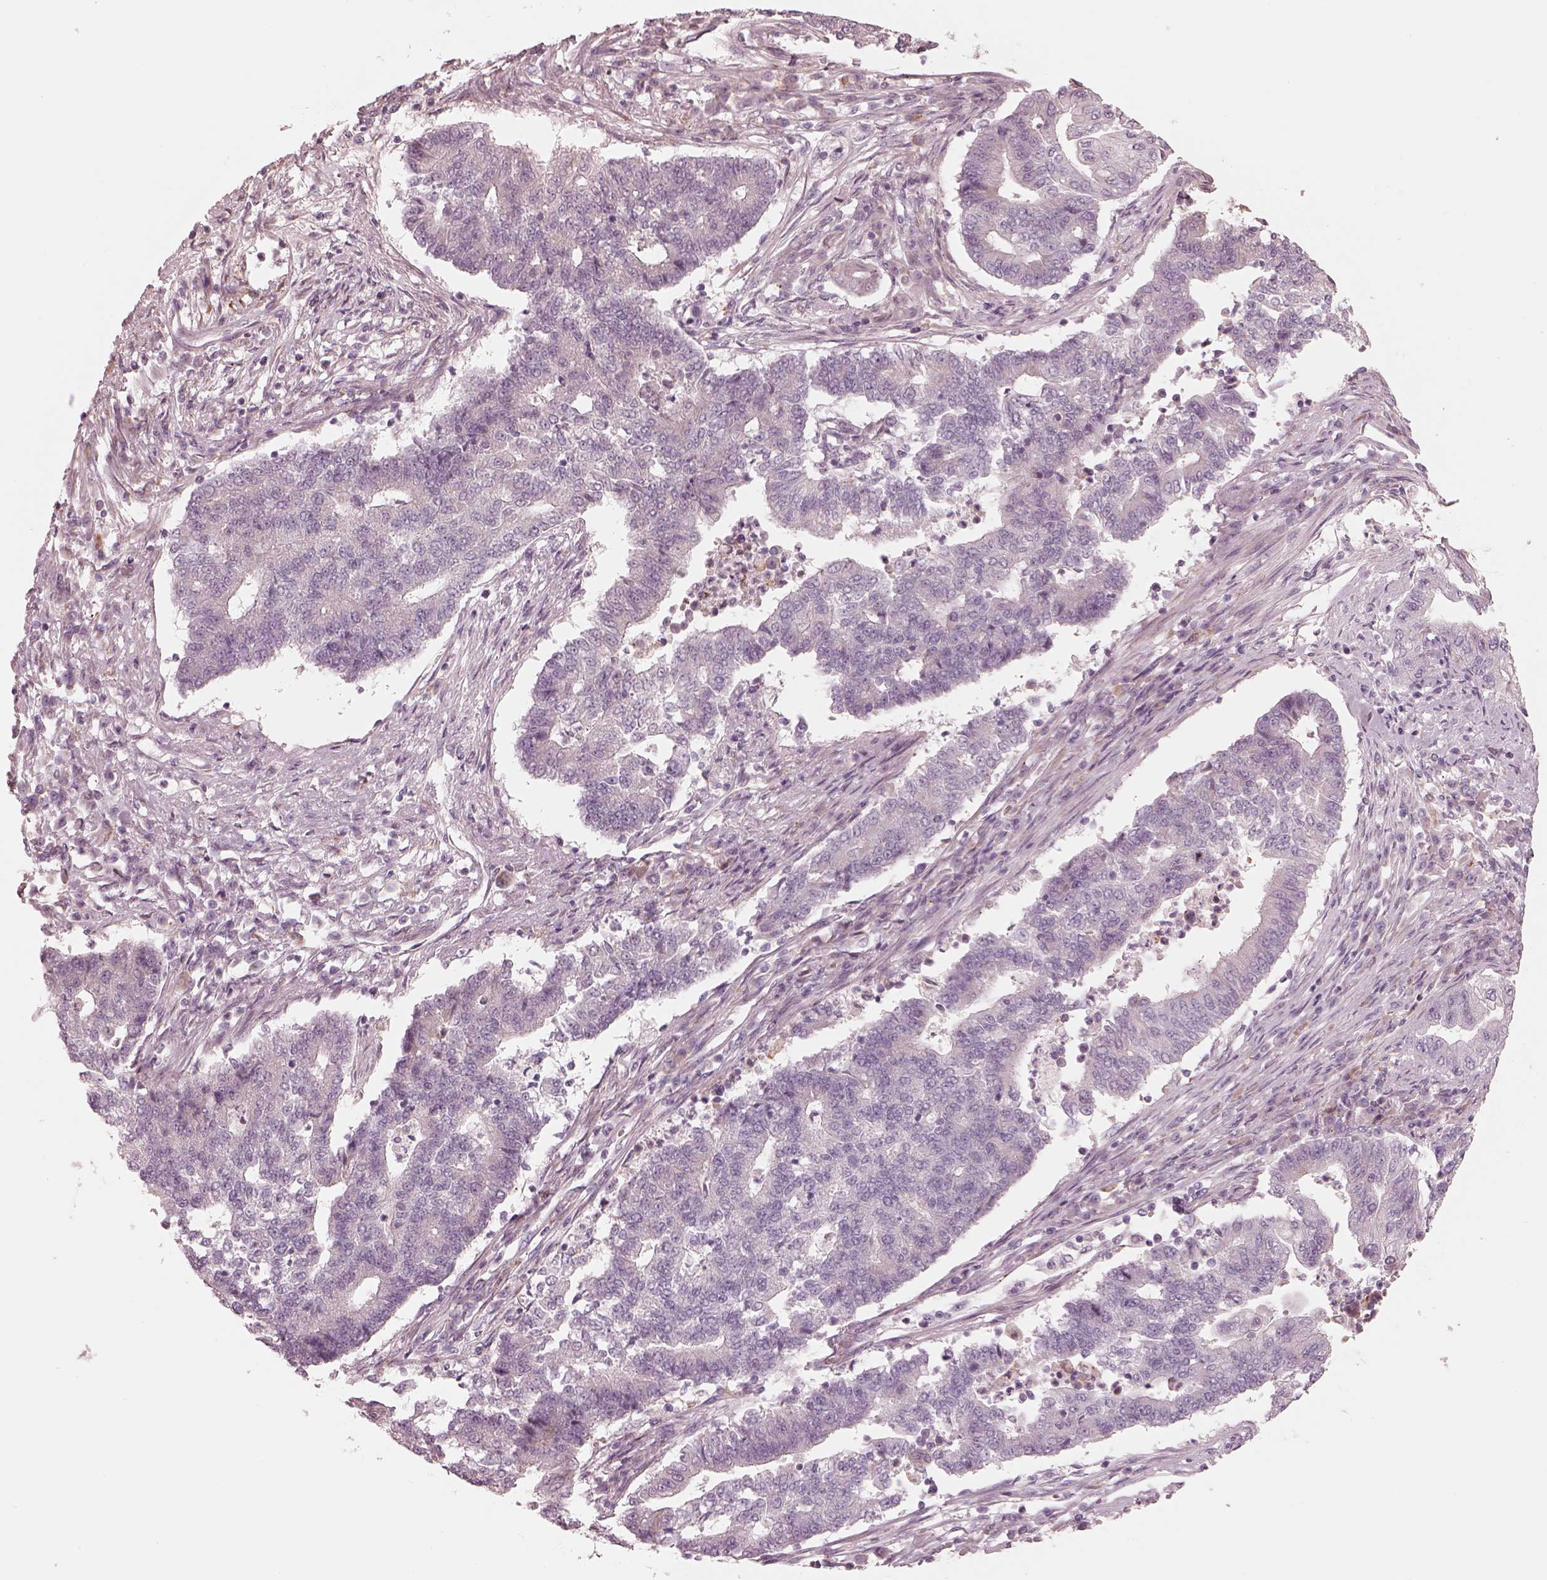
{"staining": {"intensity": "negative", "quantity": "none", "location": "none"}, "tissue": "endometrial cancer", "cell_type": "Tumor cells", "image_type": "cancer", "snomed": [{"axis": "morphology", "description": "Adenocarcinoma, NOS"}, {"axis": "topography", "description": "Uterus"}, {"axis": "topography", "description": "Endometrium"}], "caption": "Endometrial cancer was stained to show a protein in brown. There is no significant positivity in tumor cells.", "gene": "CADM2", "patient": {"sex": "female", "age": 54}}